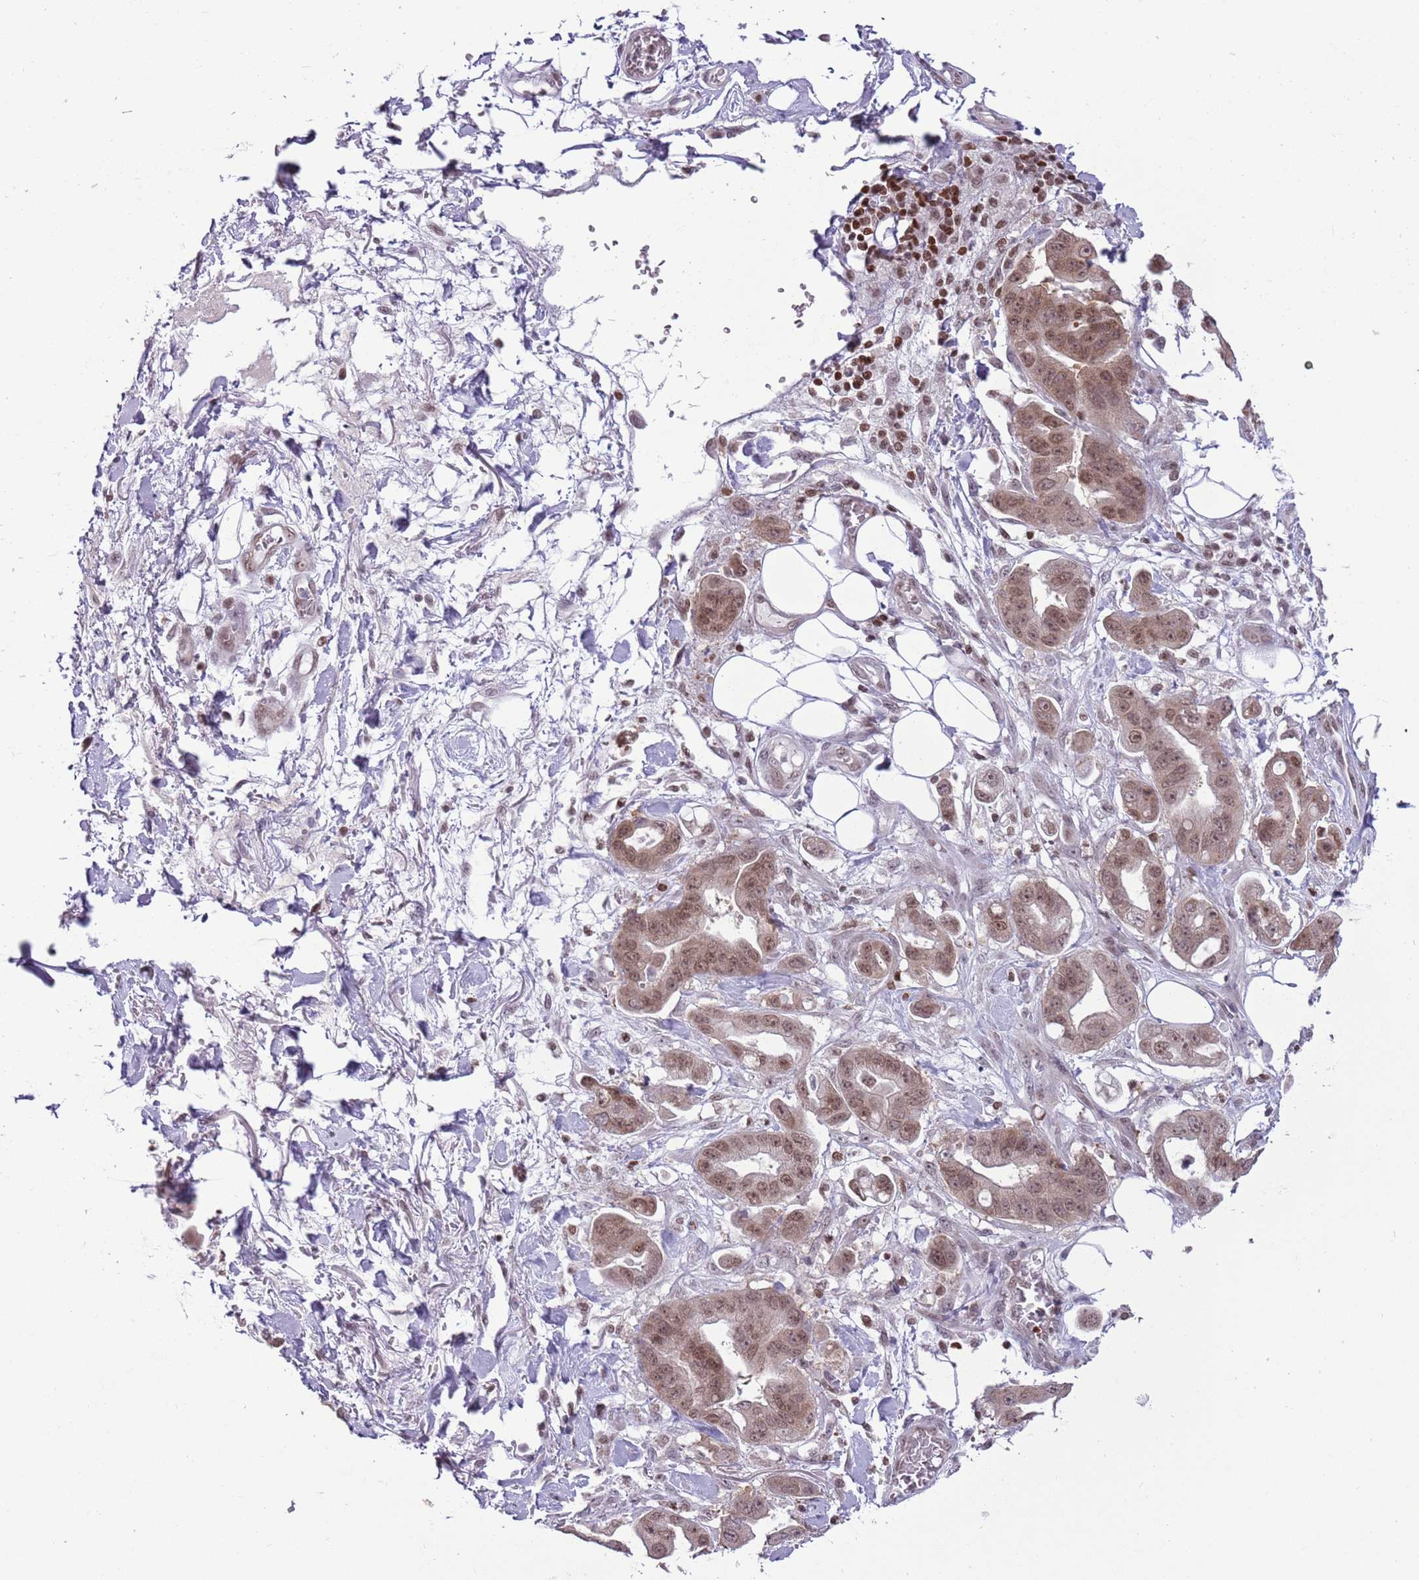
{"staining": {"intensity": "moderate", "quantity": ">75%", "location": "nuclear"}, "tissue": "stomach cancer", "cell_type": "Tumor cells", "image_type": "cancer", "snomed": [{"axis": "morphology", "description": "Adenocarcinoma, NOS"}, {"axis": "topography", "description": "Stomach"}], "caption": "Tumor cells display moderate nuclear staining in approximately >75% of cells in stomach cancer. (IHC, brightfield microscopy, high magnification).", "gene": "SELENOH", "patient": {"sex": "male", "age": 62}}